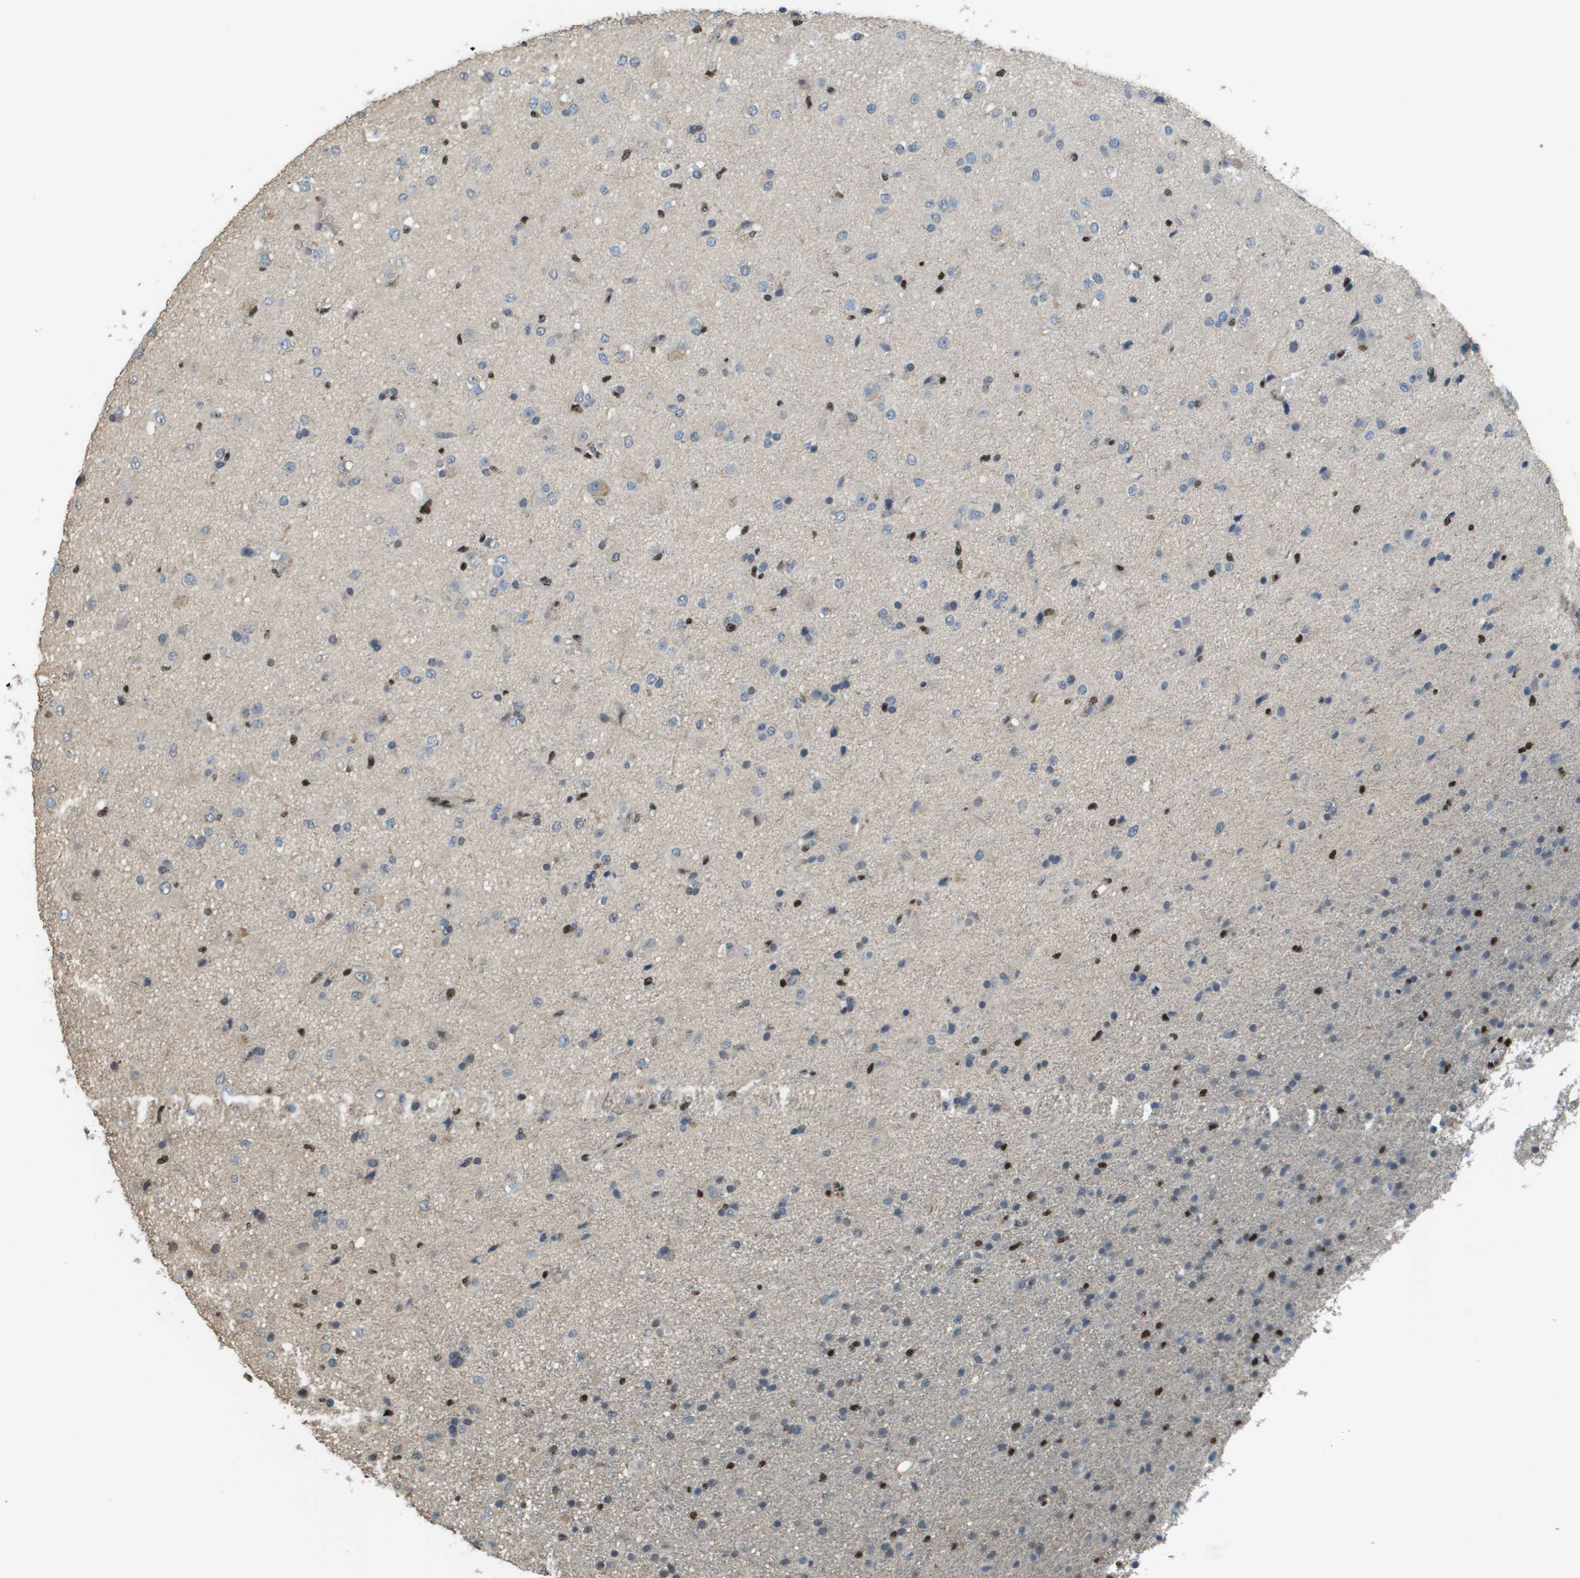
{"staining": {"intensity": "strong", "quantity": "<25%", "location": "nuclear"}, "tissue": "glioma", "cell_type": "Tumor cells", "image_type": "cancer", "snomed": [{"axis": "morphology", "description": "Glioma, malignant, Low grade"}, {"axis": "topography", "description": "Brain"}], "caption": "Protein analysis of low-grade glioma (malignant) tissue shows strong nuclear expression in approximately <25% of tumor cells.", "gene": "SP100", "patient": {"sex": "male", "age": 65}}